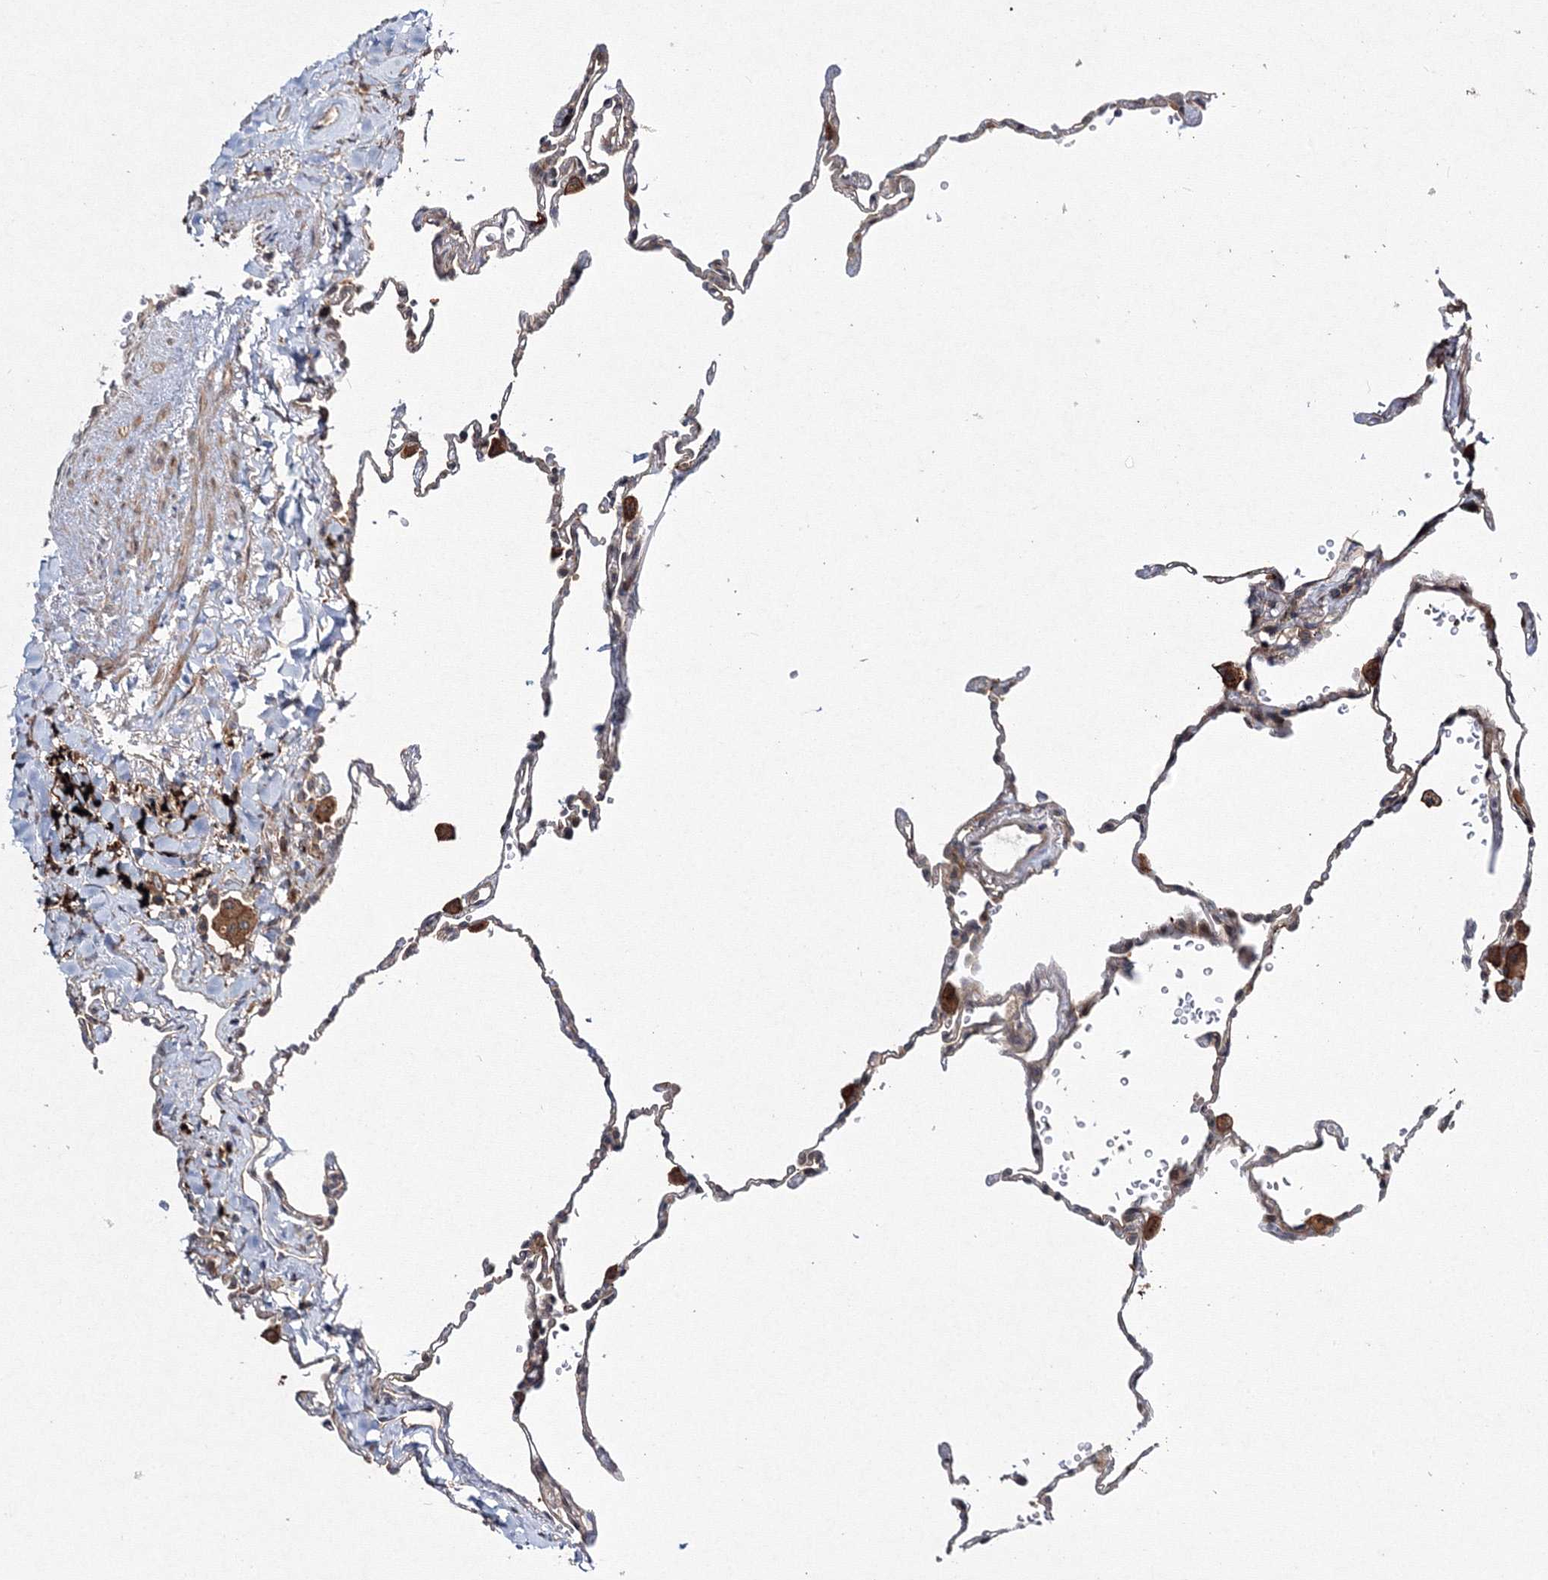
{"staining": {"intensity": "weak", "quantity": "<25%", "location": "cytoplasmic/membranous"}, "tissue": "lung", "cell_type": "Alveolar cells", "image_type": "normal", "snomed": [{"axis": "morphology", "description": "Normal tissue, NOS"}, {"axis": "topography", "description": "Lung"}], "caption": "IHC micrograph of unremarkable human lung stained for a protein (brown), which exhibits no staining in alveolar cells.", "gene": "RANBP3L", "patient": {"sex": "male", "age": 59}}